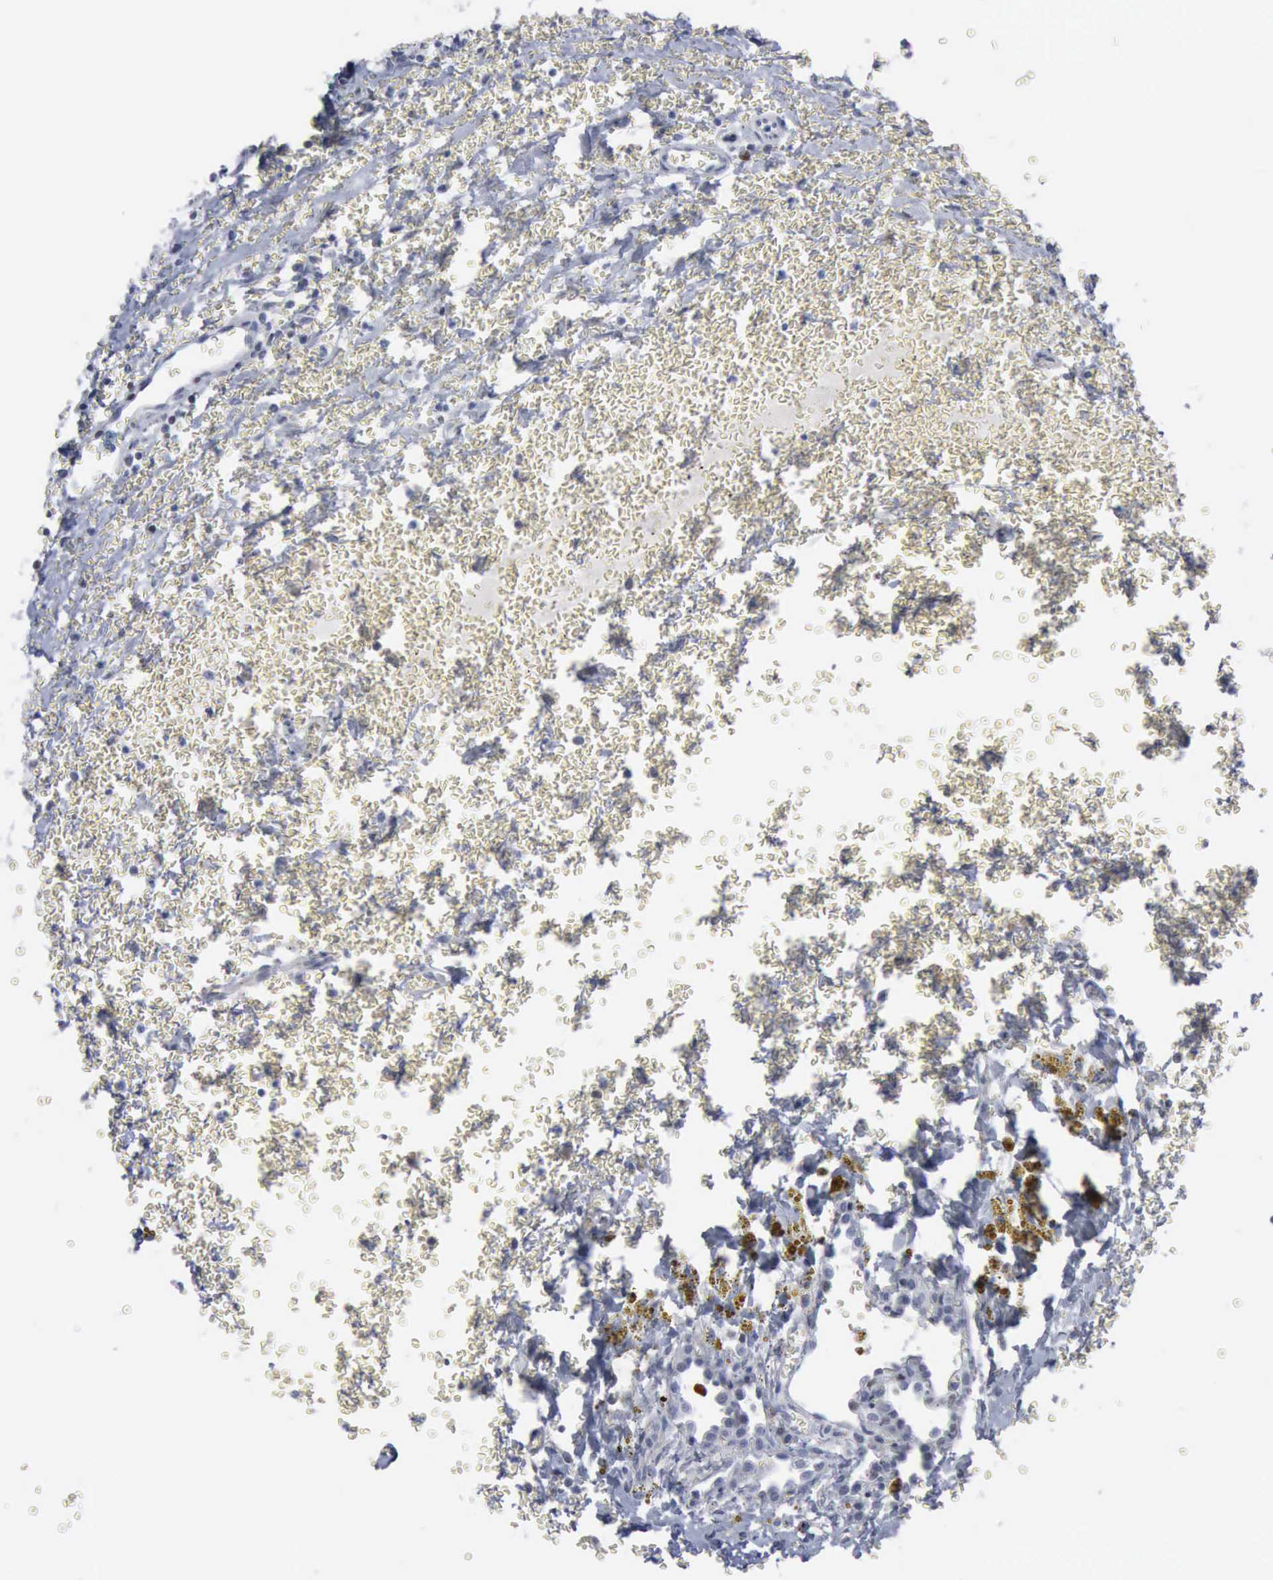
{"staining": {"intensity": "negative", "quantity": "none", "location": "none"}, "tissue": "carcinoid", "cell_type": "Tumor cells", "image_type": "cancer", "snomed": [{"axis": "morphology", "description": "Carcinoid, malignant, NOS"}, {"axis": "topography", "description": "Bronchus"}], "caption": "Tumor cells show no significant positivity in carcinoid (malignant).", "gene": "MCM5", "patient": {"sex": "male", "age": 55}}